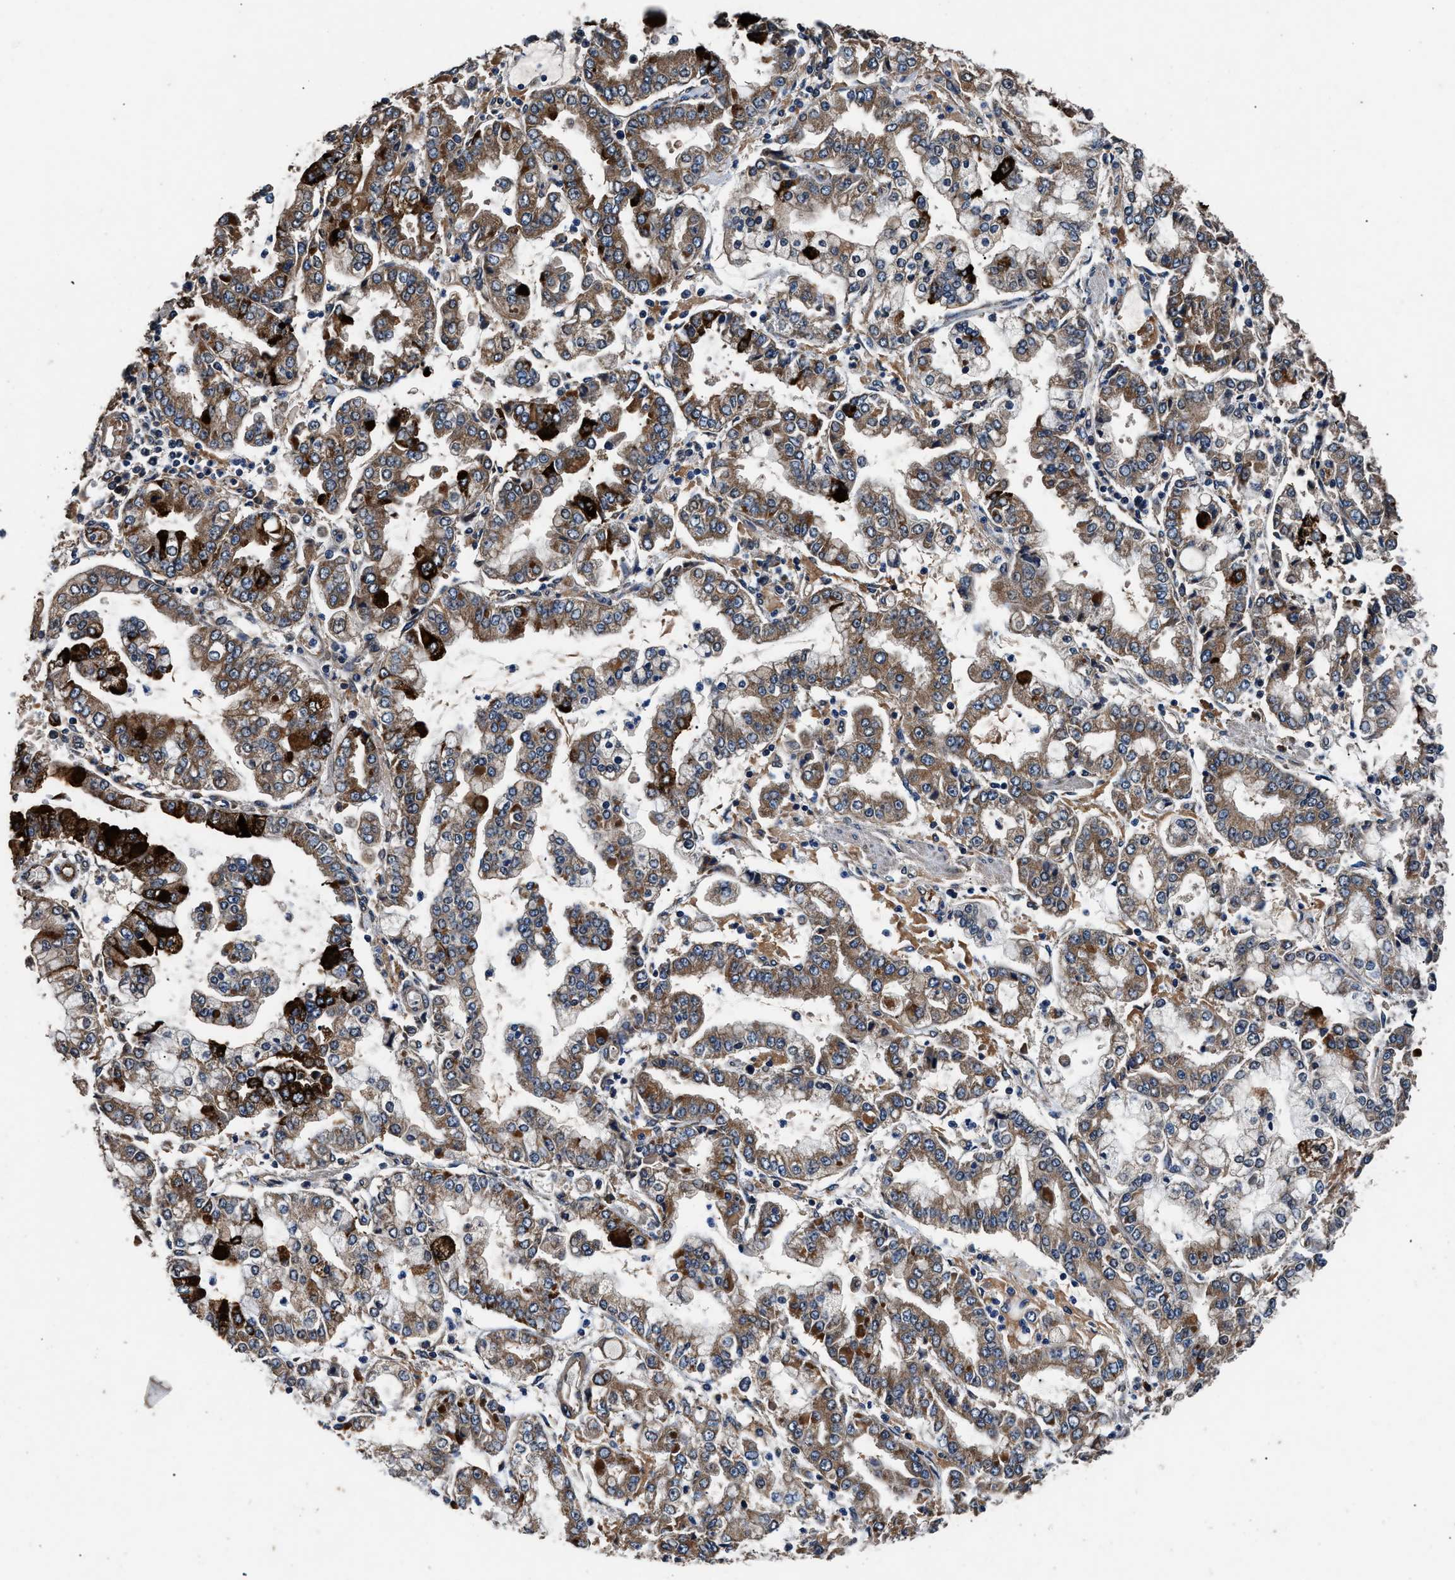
{"staining": {"intensity": "moderate", "quantity": ">75%", "location": "cytoplasmic/membranous"}, "tissue": "stomach cancer", "cell_type": "Tumor cells", "image_type": "cancer", "snomed": [{"axis": "morphology", "description": "Adenocarcinoma, NOS"}, {"axis": "topography", "description": "Stomach"}], "caption": "Stomach cancer stained with IHC shows moderate cytoplasmic/membranous expression in about >75% of tumor cells. Nuclei are stained in blue.", "gene": "DHRS7B", "patient": {"sex": "male", "age": 76}}